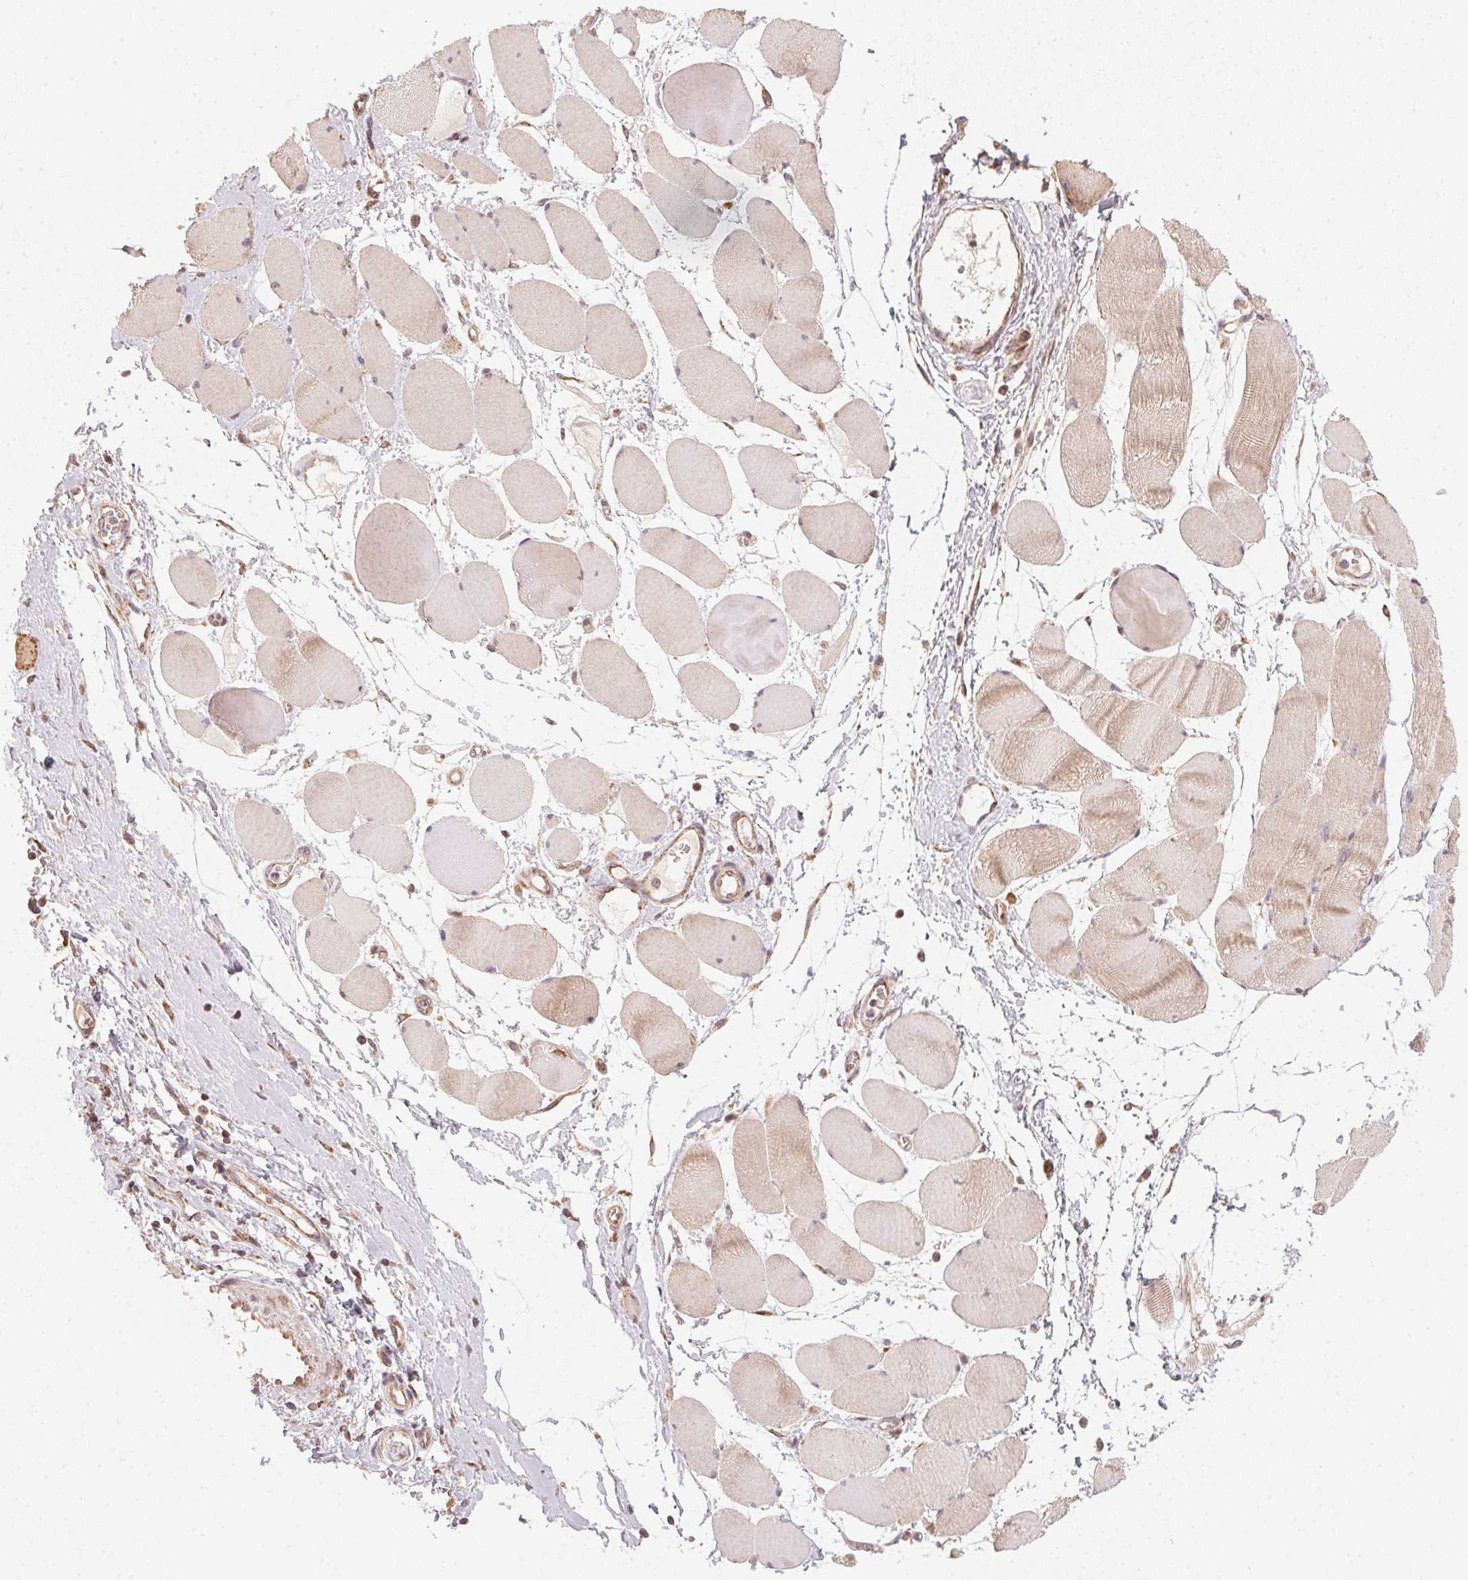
{"staining": {"intensity": "moderate", "quantity": ">75%", "location": "cytoplasmic/membranous"}, "tissue": "skeletal muscle", "cell_type": "Myocytes", "image_type": "normal", "snomed": [{"axis": "morphology", "description": "Normal tissue, NOS"}, {"axis": "topography", "description": "Skeletal muscle"}], "caption": "Benign skeletal muscle was stained to show a protein in brown. There is medium levels of moderate cytoplasmic/membranous expression in approximately >75% of myocytes.", "gene": "MATCAP1", "patient": {"sex": "female", "age": 75}}